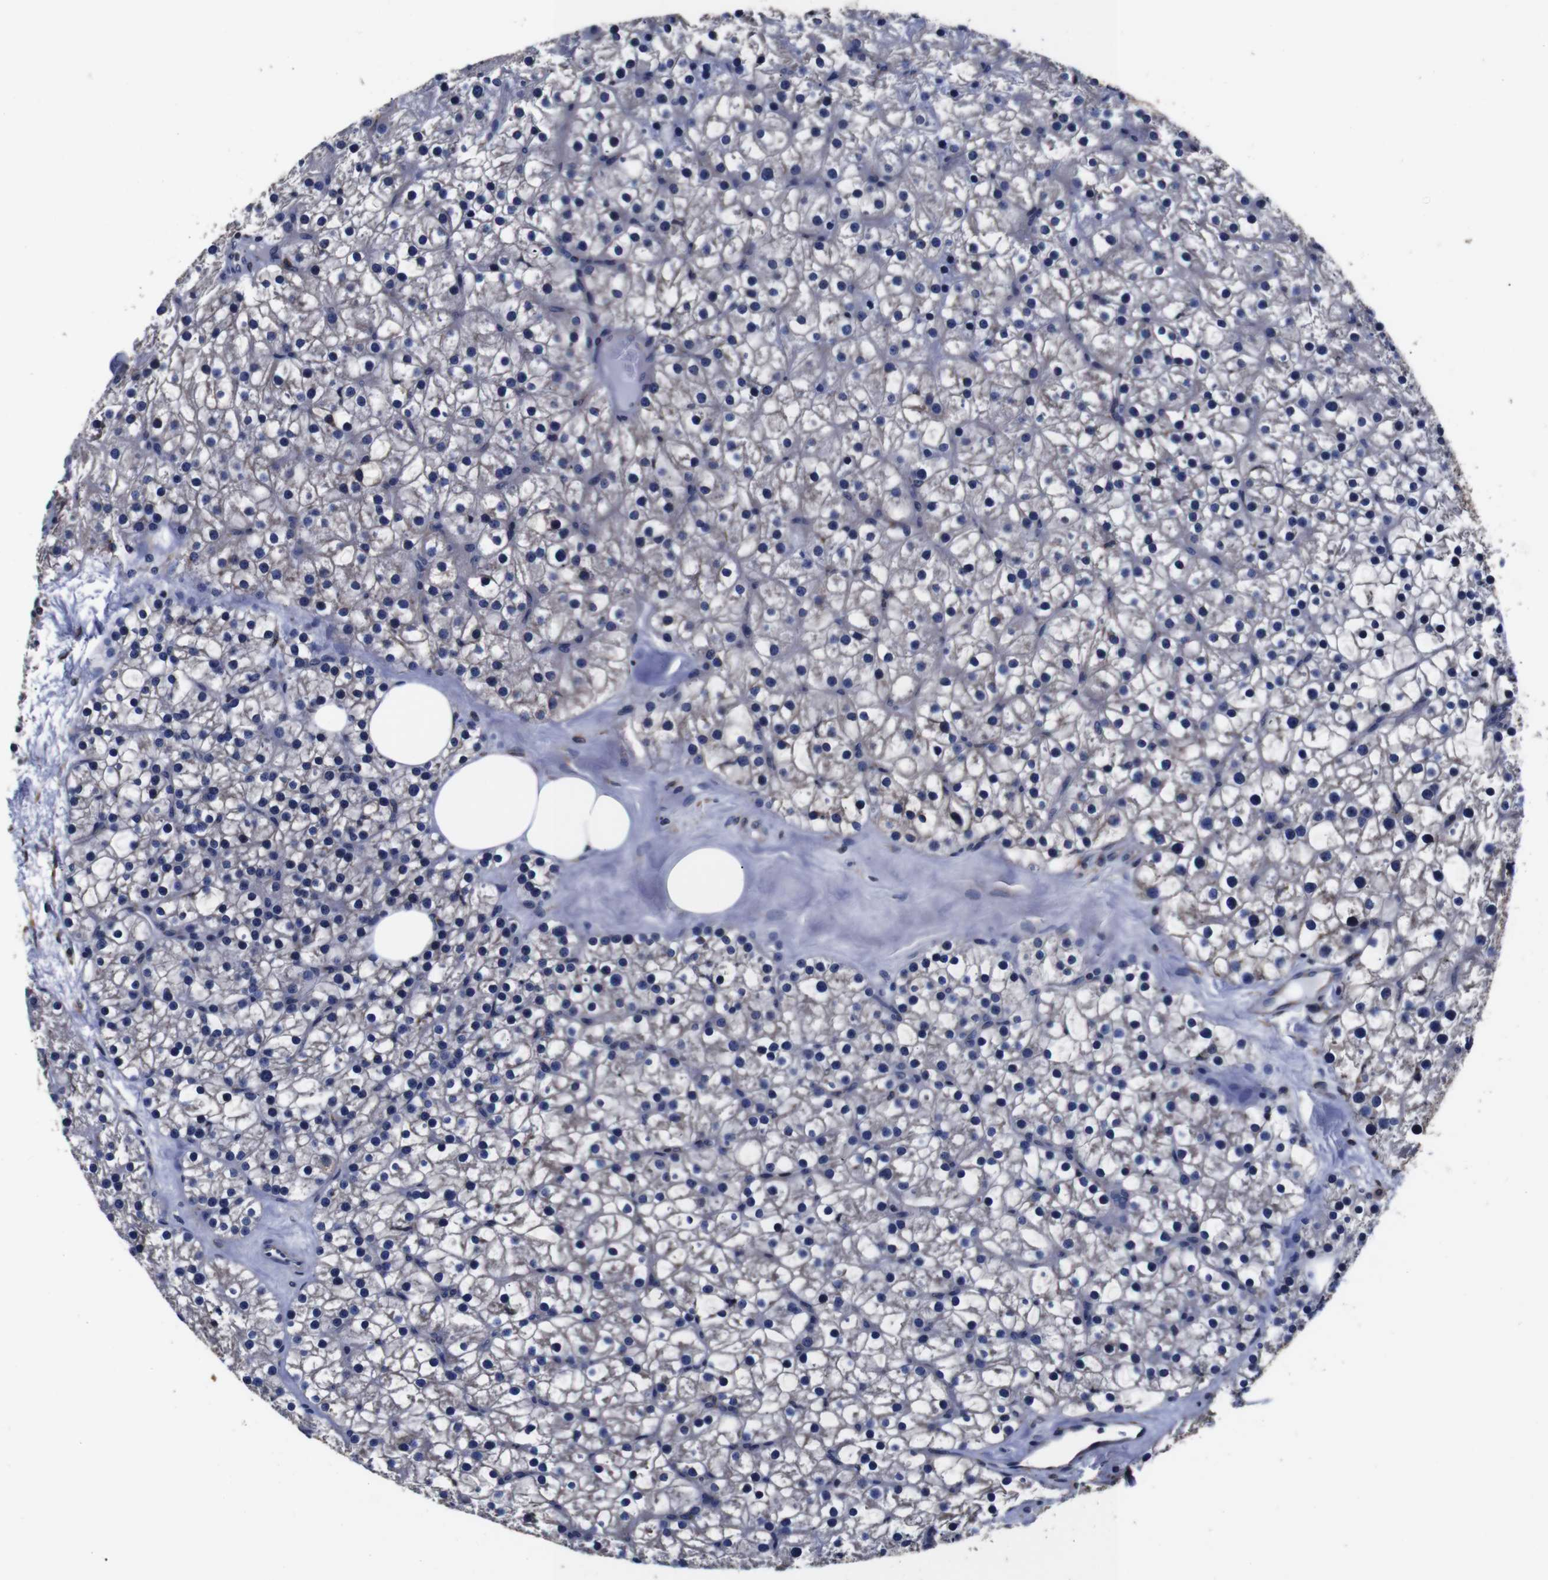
{"staining": {"intensity": "negative", "quantity": "none", "location": "none"}, "tissue": "parathyroid gland", "cell_type": "Glandular cells", "image_type": "normal", "snomed": [{"axis": "morphology", "description": "Normal tissue, NOS"}, {"axis": "morphology", "description": "Adenoma, NOS"}, {"axis": "topography", "description": "Parathyroid gland"}], "caption": "Photomicrograph shows no significant protein expression in glandular cells of benign parathyroid gland.", "gene": "PPIB", "patient": {"sex": "female", "age": 70}}